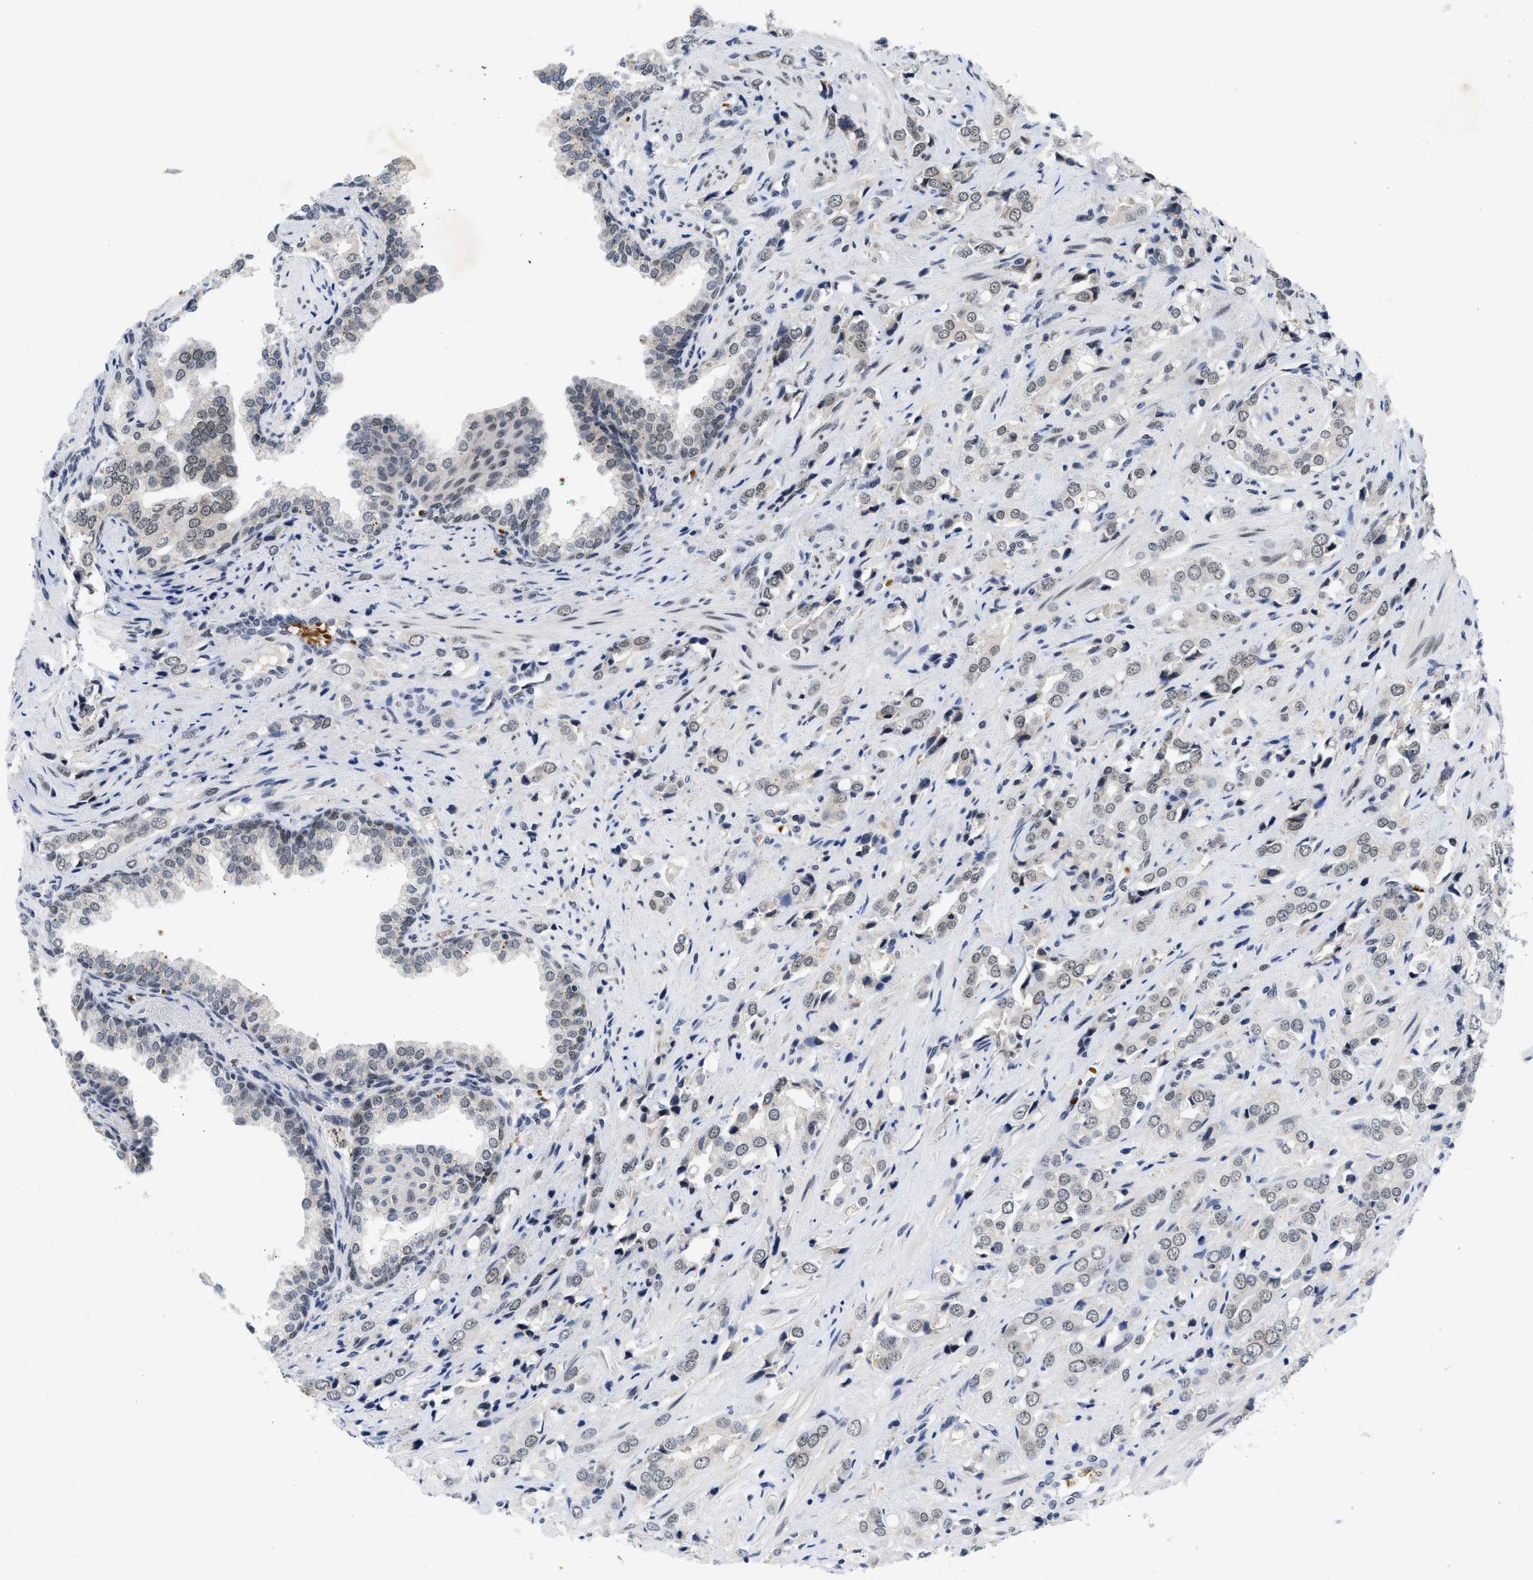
{"staining": {"intensity": "weak", "quantity": "<25%", "location": "nuclear"}, "tissue": "prostate cancer", "cell_type": "Tumor cells", "image_type": "cancer", "snomed": [{"axis": "morphology", "description": "Adenocarcinoma, High grade"}, {"axis": "topography", "description": "Prostate"}], "caption": "A photomicrograph of prostate cancer stained for a protein exhibits no brown staining in tumor cells.", "gene": "ZNF346", "patient": {"sex": "male", "age": 52}}